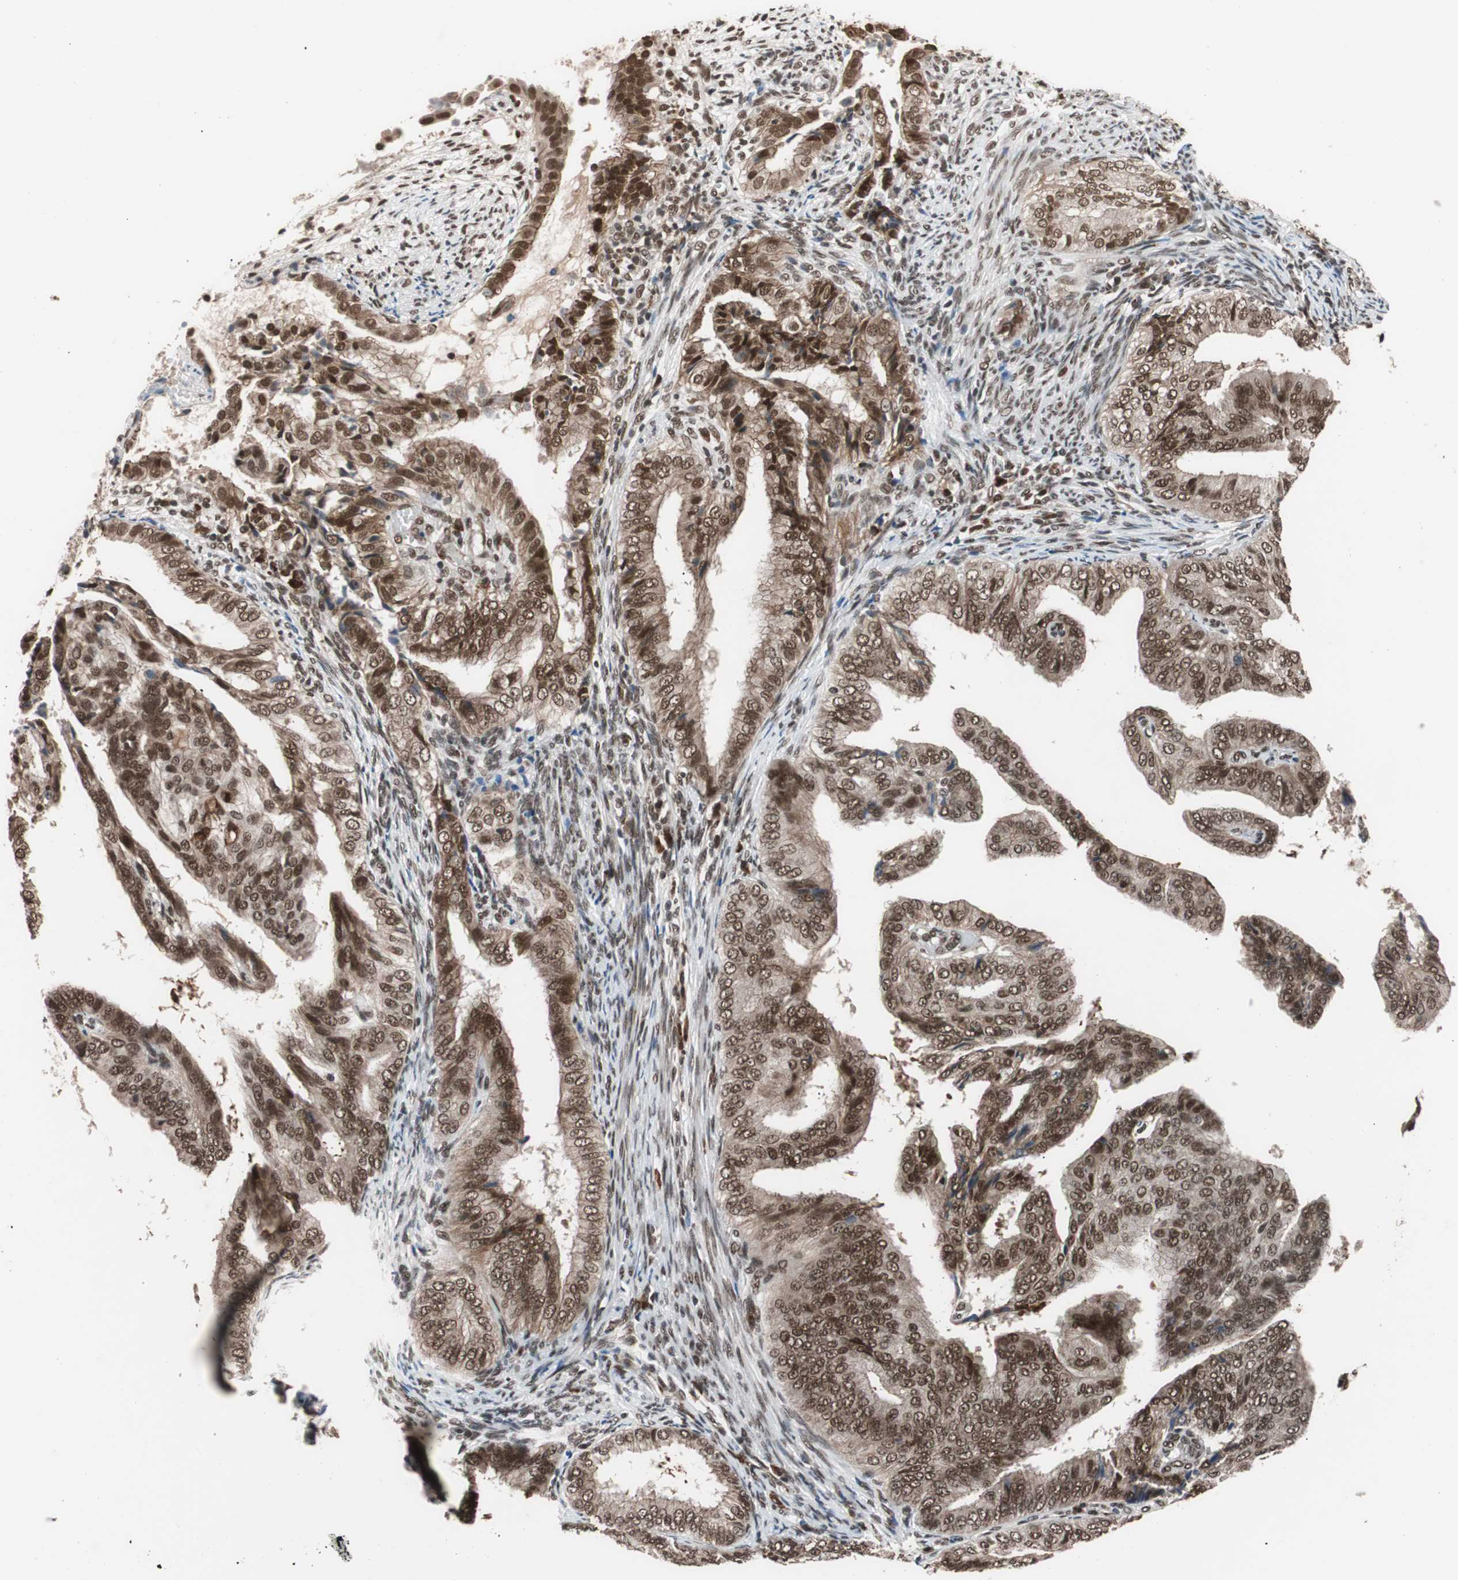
{"staining": {"intensity": "strong", "quantity": ">75%", "location": "cytoplasmic/membranous,nuclear"}, "tissue": "endometrial cancer", "cell_type": "Tumor cells", "image_type": "cancer", "snomed": [{"axis": "morphology", "description": "Adenocarcinoma, NOS"}, {"axis": "topography", "description": "Endometrium"}], "caption": "Immunohistochemistry histopathology image of human adenocarcinoma (endometrial) stained for a protein (brown), which reveals high levels of strong cytoplasmic/membranous and nuclear expression in approximately >75% of tumor cells.", "gene": "CHAMP1", "patient": {"sex": "female", "age": 58}}